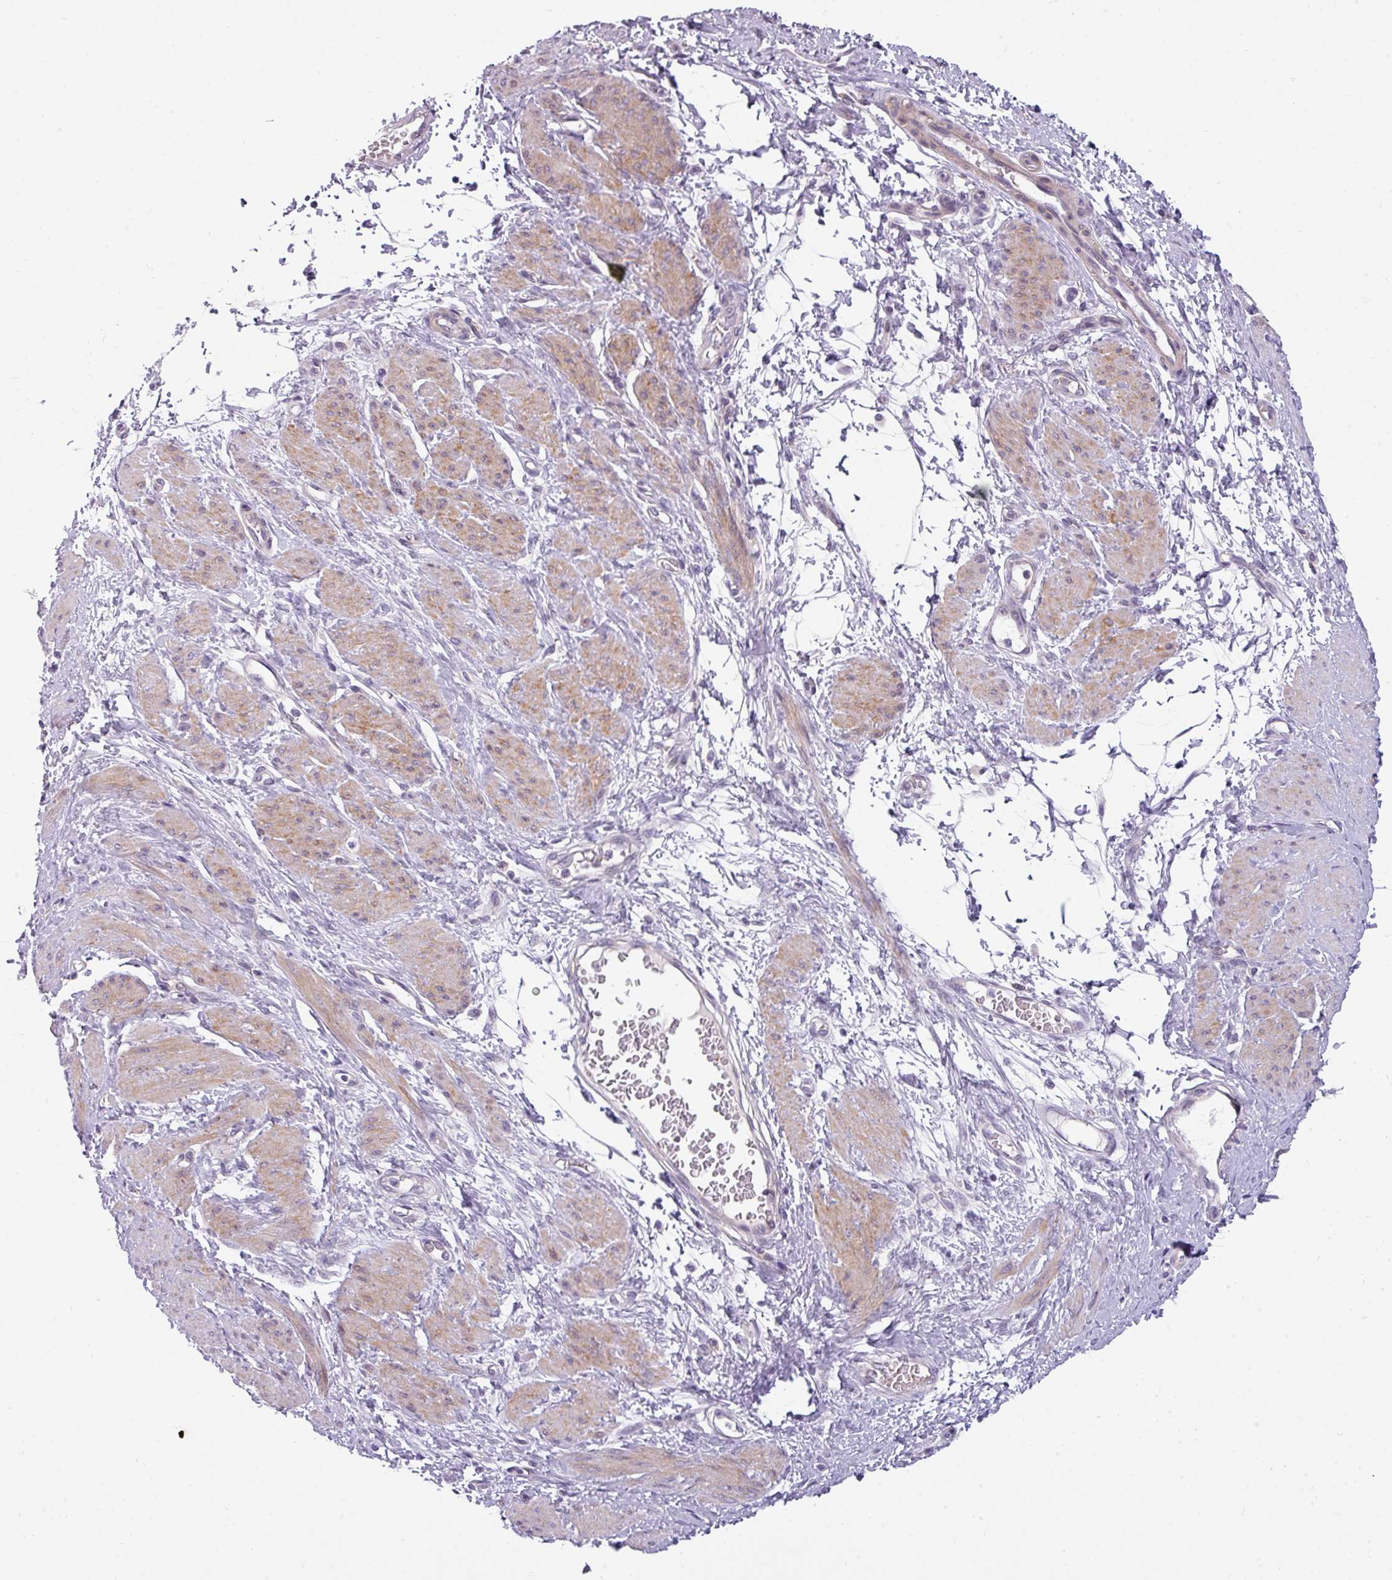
{"staining": {"intensity": "moderate", "quantity": "25%-75%", "location": "cytoplasmic/membranous"}, "tissue": "smooth muscle", "cell_type": "Smooth muscle cells", "image_type": "normal", "snomed": [{"axis": "morphology", "description": "Normal tissue, NOS"}, {"axis": "topography", "description": "Smooth muscle"}, {"axis": "topography", "description": "Uterus"}], "caption": "This is a photomicrograph of immunohistochemistry (IHC) staining of unremarkable smooth muscle, which shows moderate positivity in the cytoplasmic/membranous of smooth muscle cells.", "gene": "C2orf68", "patient": {"sex": "female", "age": 39}}